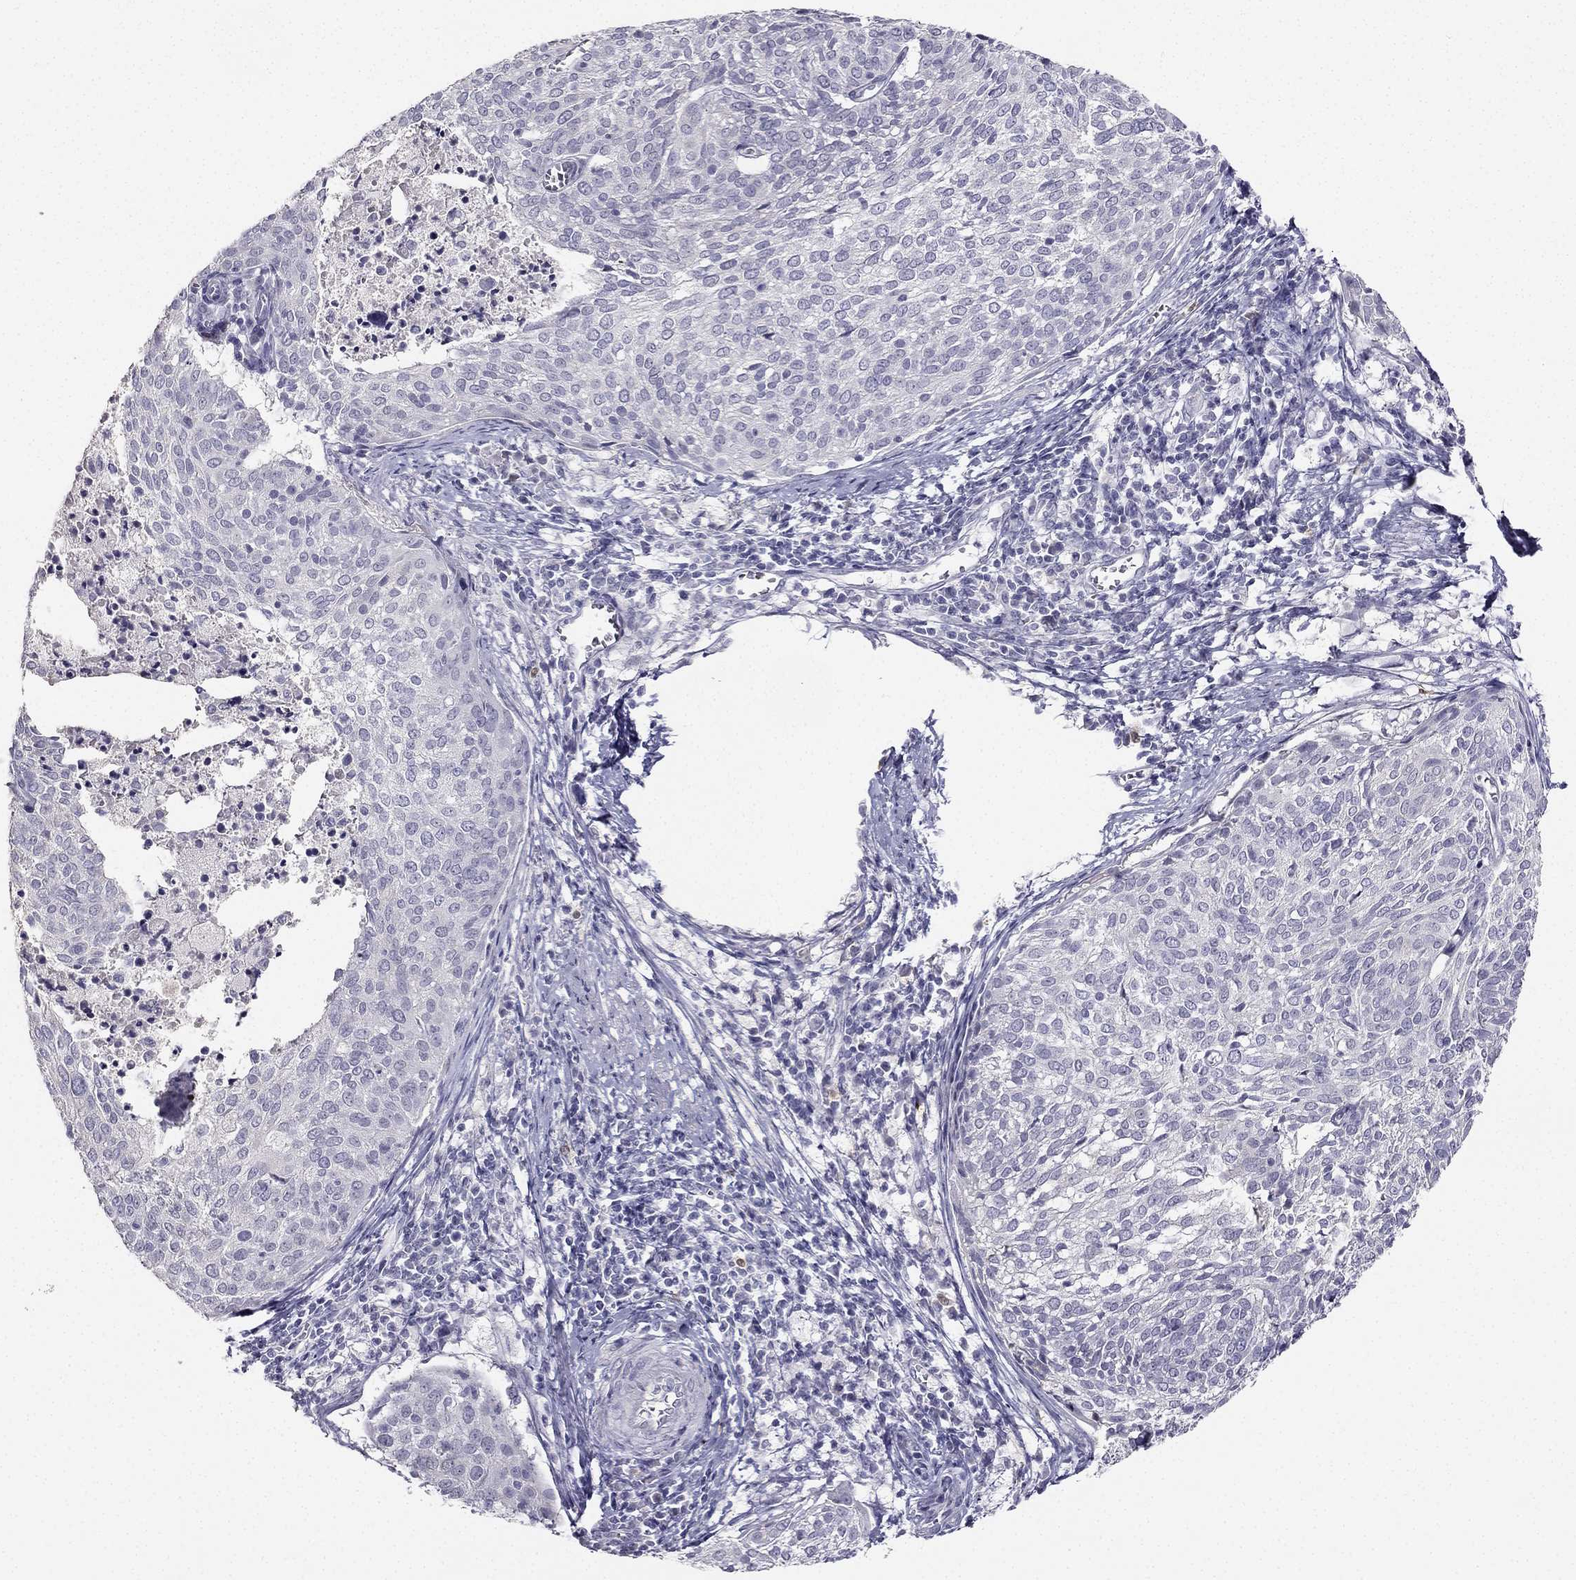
{"staining": {"intensity": "negative", "quantity": "none", "location": "none"}, "tissue": "cervical cancer", "cell_type": "Tumor cells", "image_type": "cancer", "snomed": [{"axis": "morphology", "description": "Squamous cell carcinoma, NOS"}, {"axis": "topography", "description": "Cervix"}], "caption": "An immunohistochemistry (IHC) histopathology image of squamous cell carcinoma (cervical) is shown. There is no staining in tumor cells of squamous cell carcinoma (cervical). (Stains: DAB (3,3'-diaminobenzidine) immunohistochemistry (IHC) with hematoxylin counter stain, Microscopy: brightfield microscopy at high magnification).", "gene": "CALB2", "patient": {"sex": "female", "age": 39}}